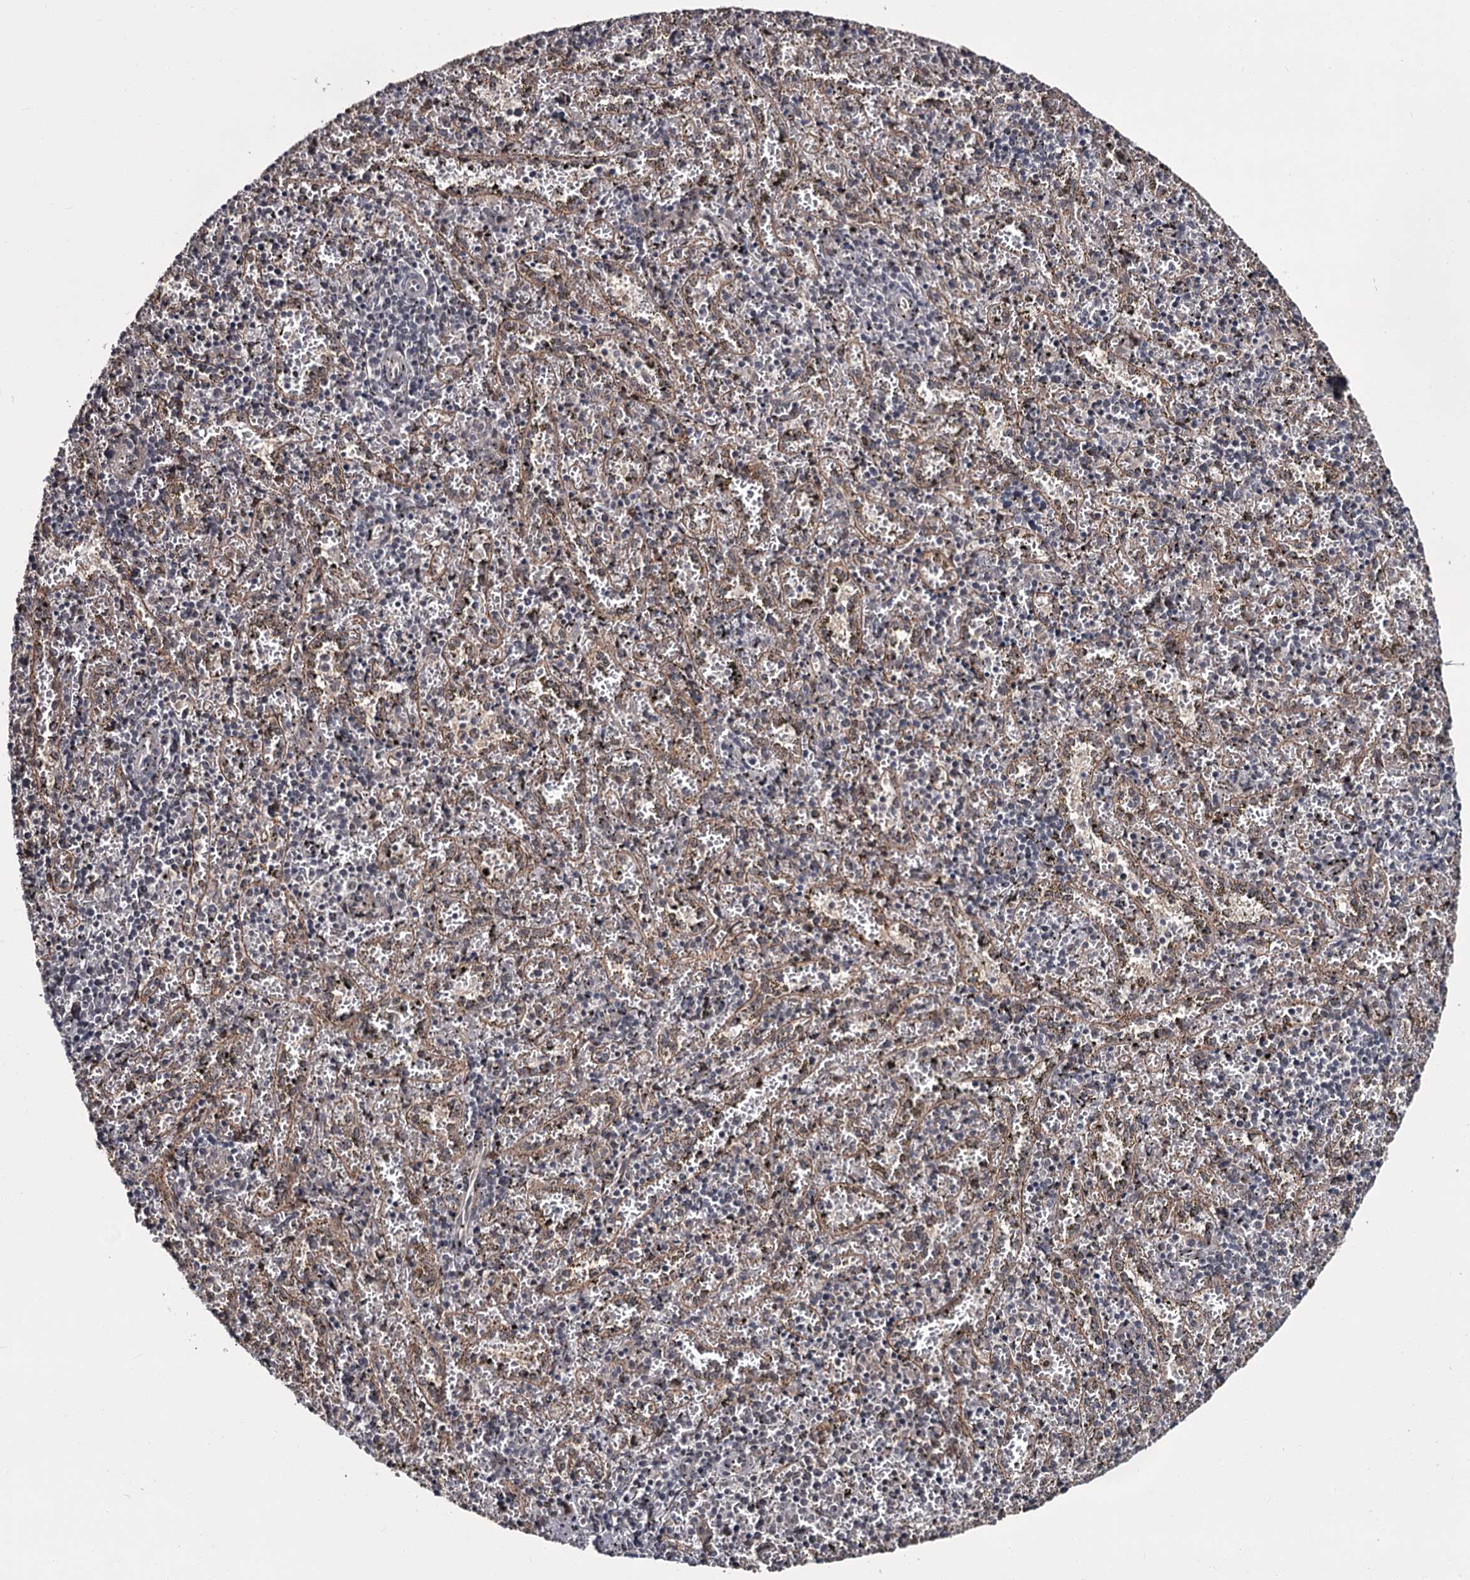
{"staining": {"intensity": "negative", "quantity": "none", "location": "none"}, "tissue": "spleen", "cell_type": "Cells in red pulp", "image_type": "normal", "snomed": [{"axis": "morphology", "description": "Normal tissue, NOS"}, {"axis": "topography", "description": "Spleen"}], "caption": "A photomicrograph of human spleen is negative for staining in cells in red pulp.", "gene": "CDC42EP2", "patient": {"sex": "male", "age": 11}}